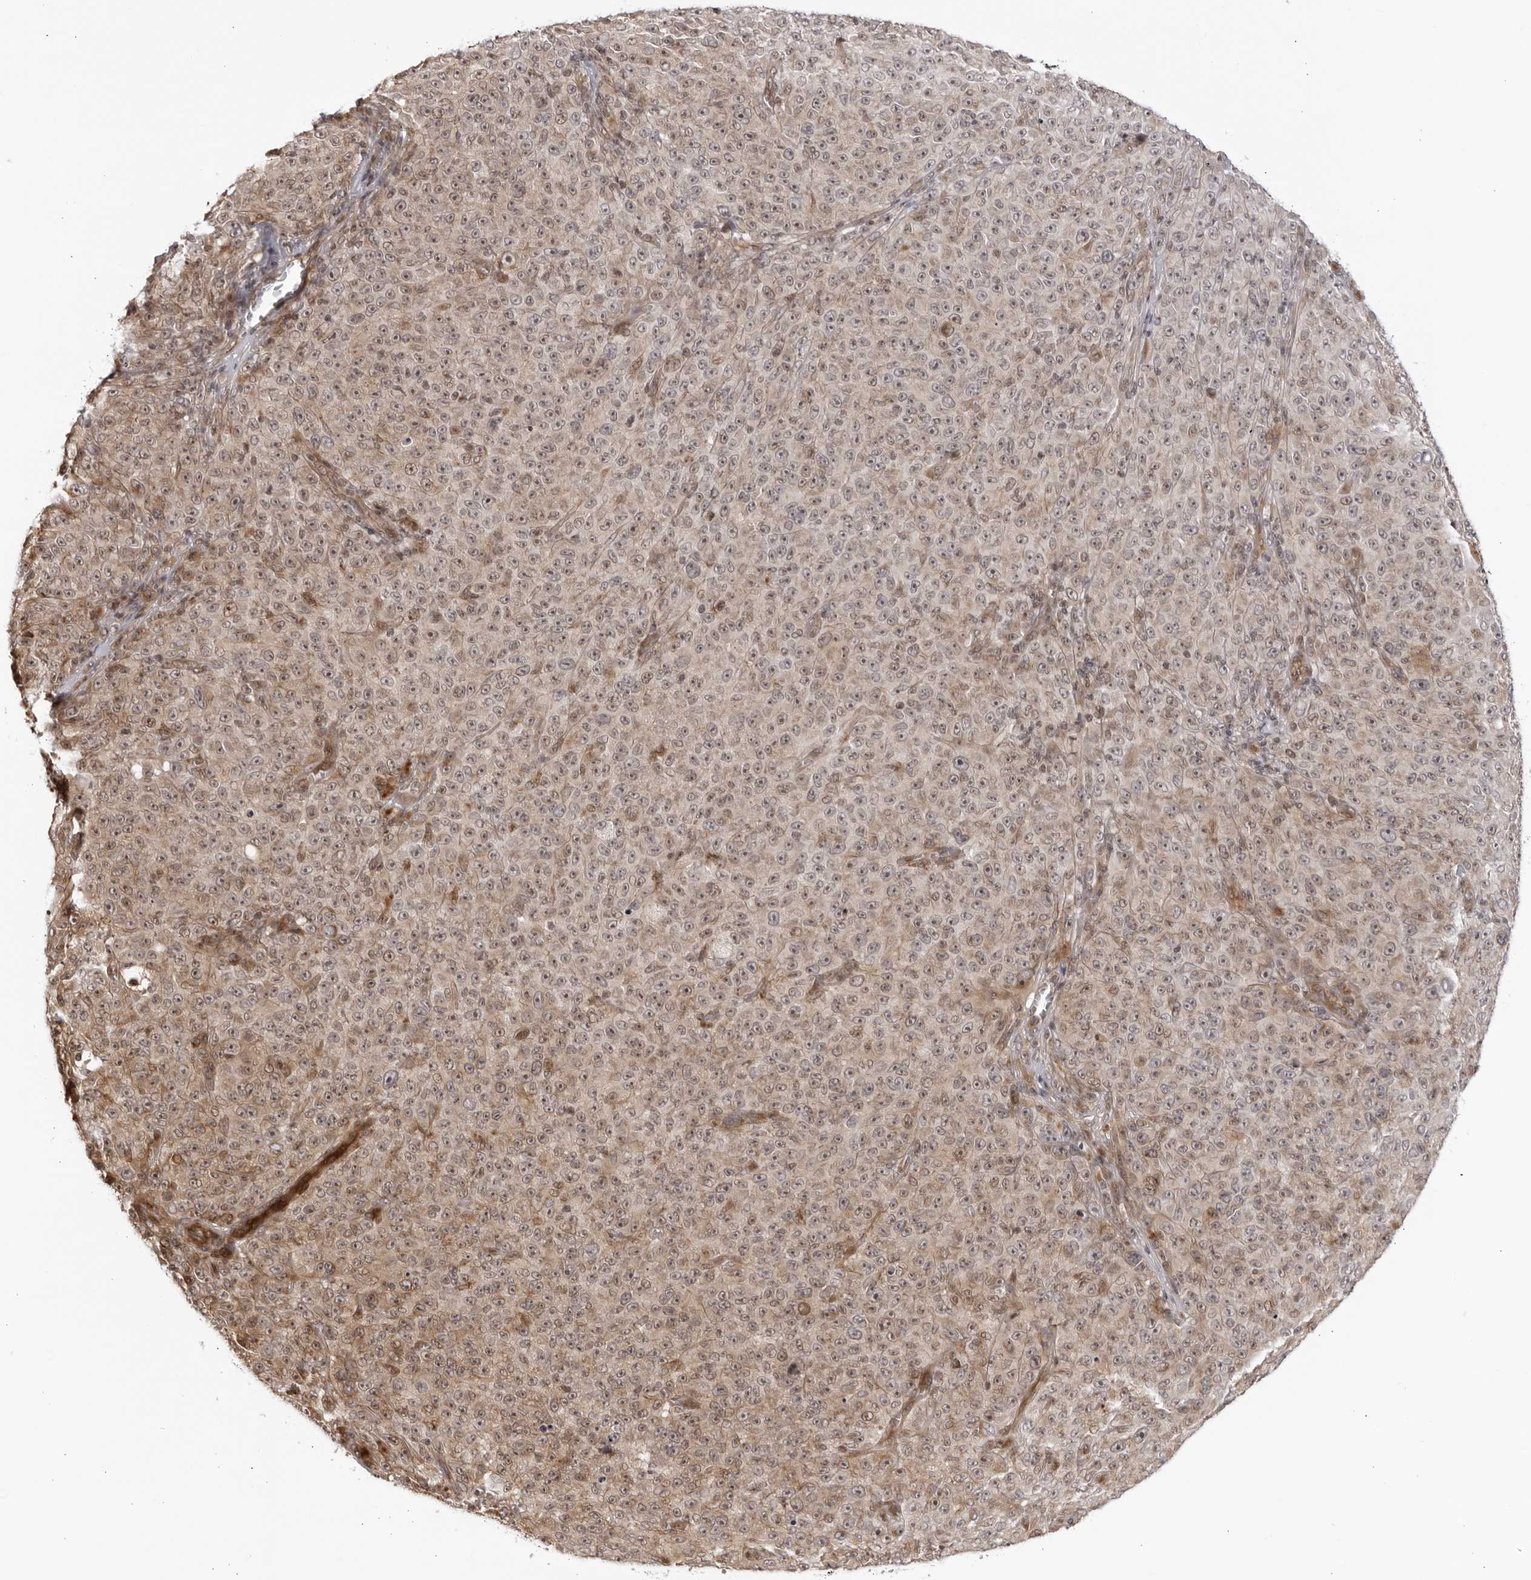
{"staining": {"intensity": "weak", "quantity": ">75%", "location": "cytoplasmic/membranous,nuclear"}, "tissue": "melanoma", "cell_type": "Tumor cells", "image_type": "cancer", "snomed": [{"axis": "morphology", "description": "Malignant melanoma, NOS"}, {"axis": "topography", "description": "Skin"}], "caption": "Human melanoma stained with a protein marker displays weak staining in tumor cells.", "gene": "CNBD1", "patient": {"sex": "female", "age": 82}}